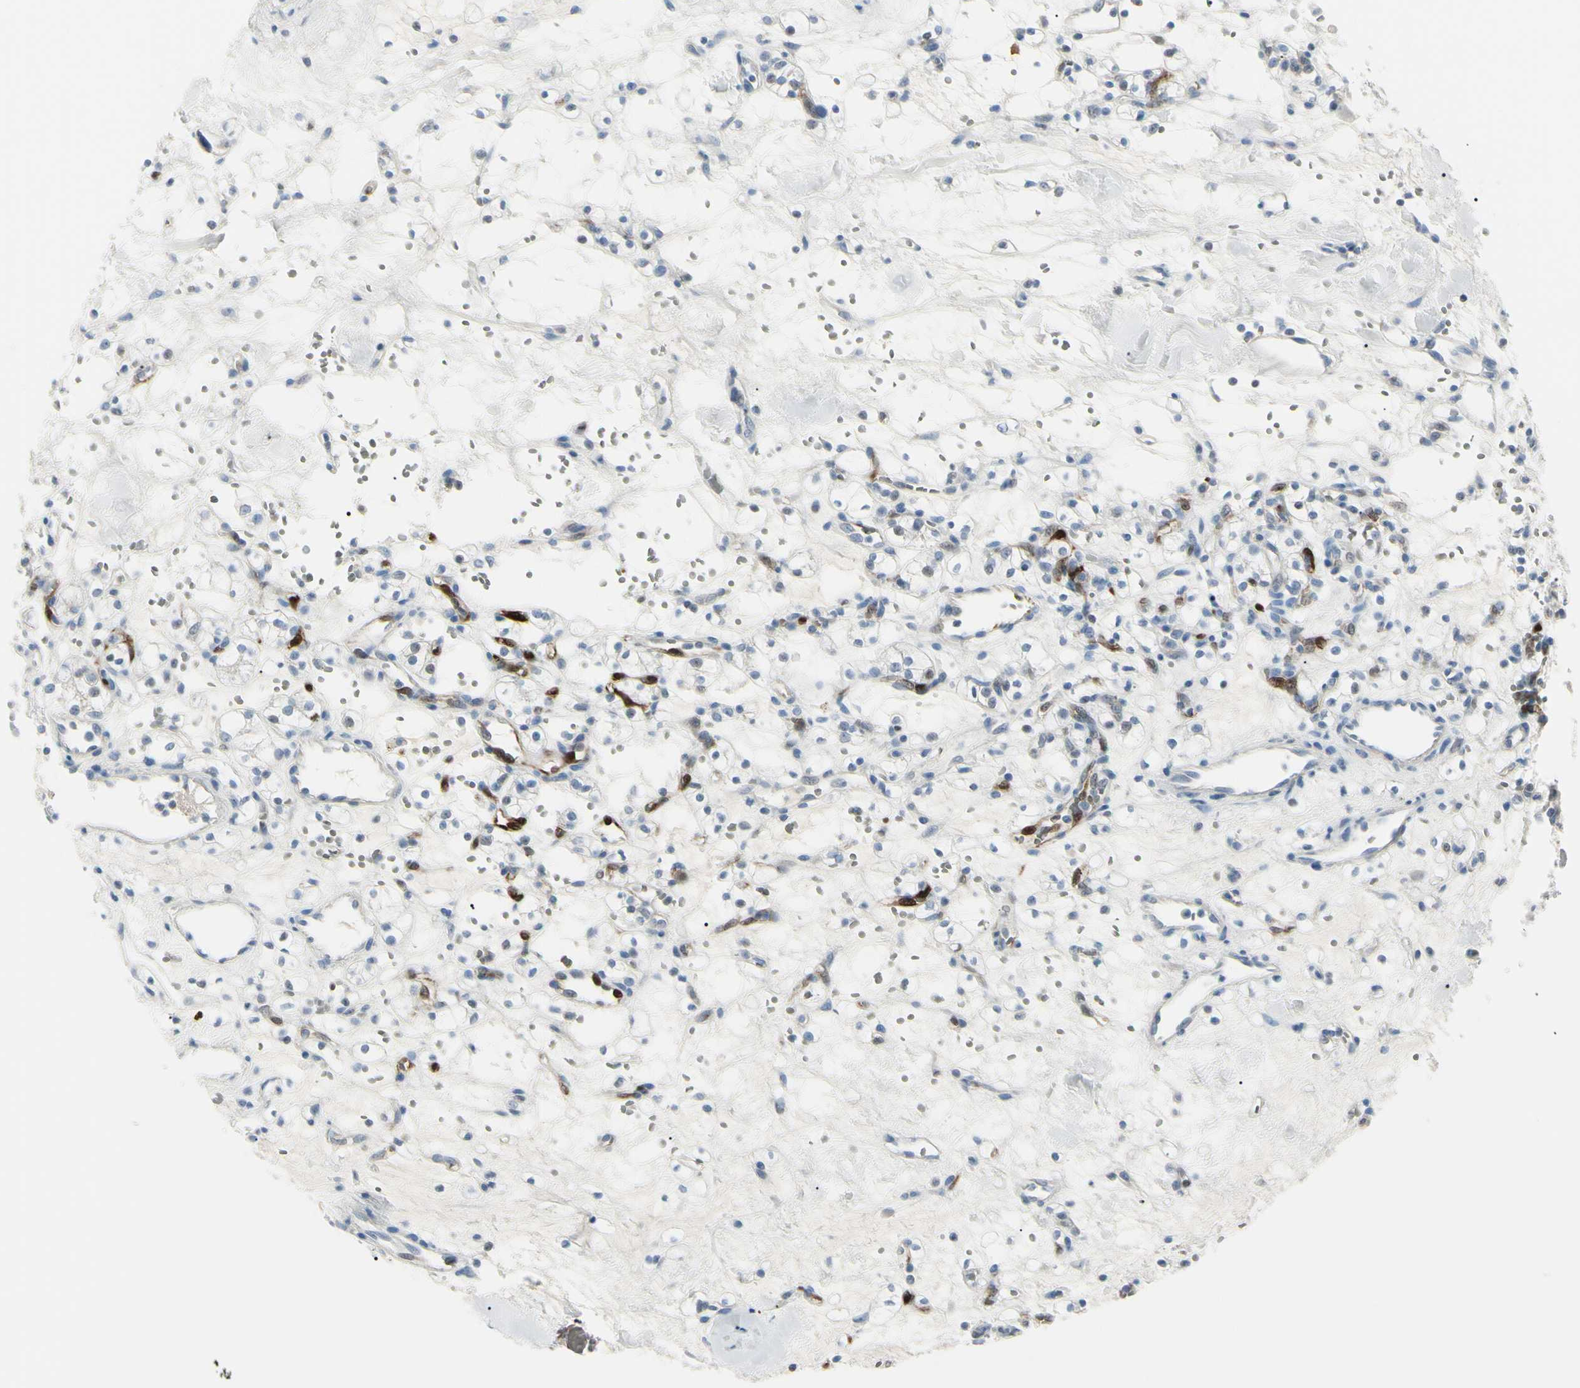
{"staining": {"intensity": "negative", "quantity": "none", "location": "none"}, "tissue": "renal cancer", "cell_type": "Tumor cells", "image_type": "cancer", "snomed": [{"axis": "morphology", "description": "Adenocarcinoma, NOS"}, {"axis": "topography", "description": "Kidney"}], "caption": "An image of human renal cancer is negative for staining in tumor cells.", "gene": "CA2", "patient": {"sex": "female", "age": 60}}